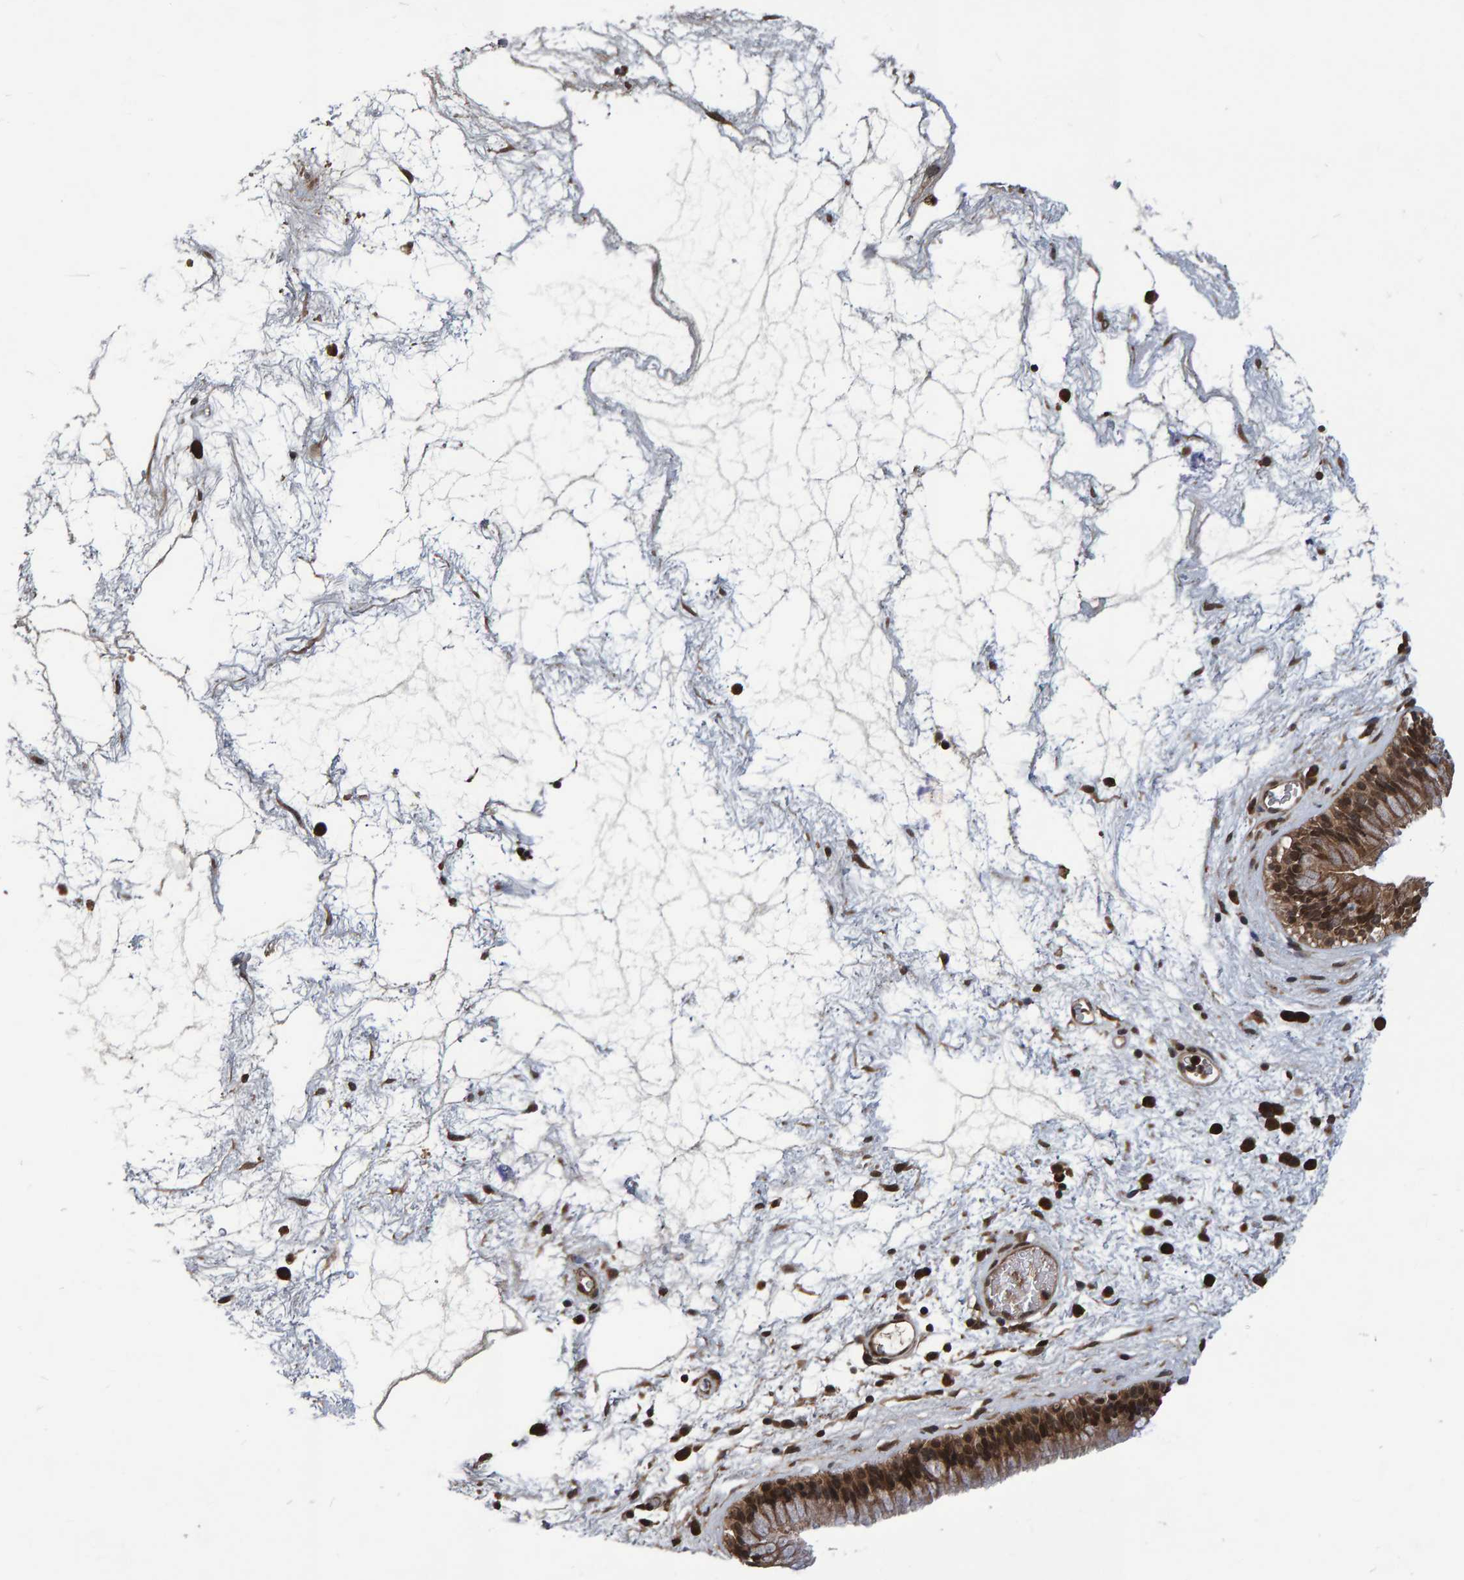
{"staining": {"intensity": "moderate", "quantity": ">75%", "location": "cytoplasmic/membranous,nuclear"}, "tissue": "nasopharynx", "cell_type": "Respiratory epithelial cells", "image_type": "normal", "snomed": [{"axis": "morphology", "description": "Normal tissue, NOS"}, {"axis": "morphology", "description": "Inflammation, NOS"}, {"axis": "topography", "description": "Nasopharynx"}], "caption": "Approximately >75% of respiratory epithelial cells in benign human nasopharynx reveal moderate cytoplasmic/membranous,nuclear protein expression as visualized by brown immunohistochemical staining.", "gene": "GAB2", "patient": {"sex": "male", "age": 48}}